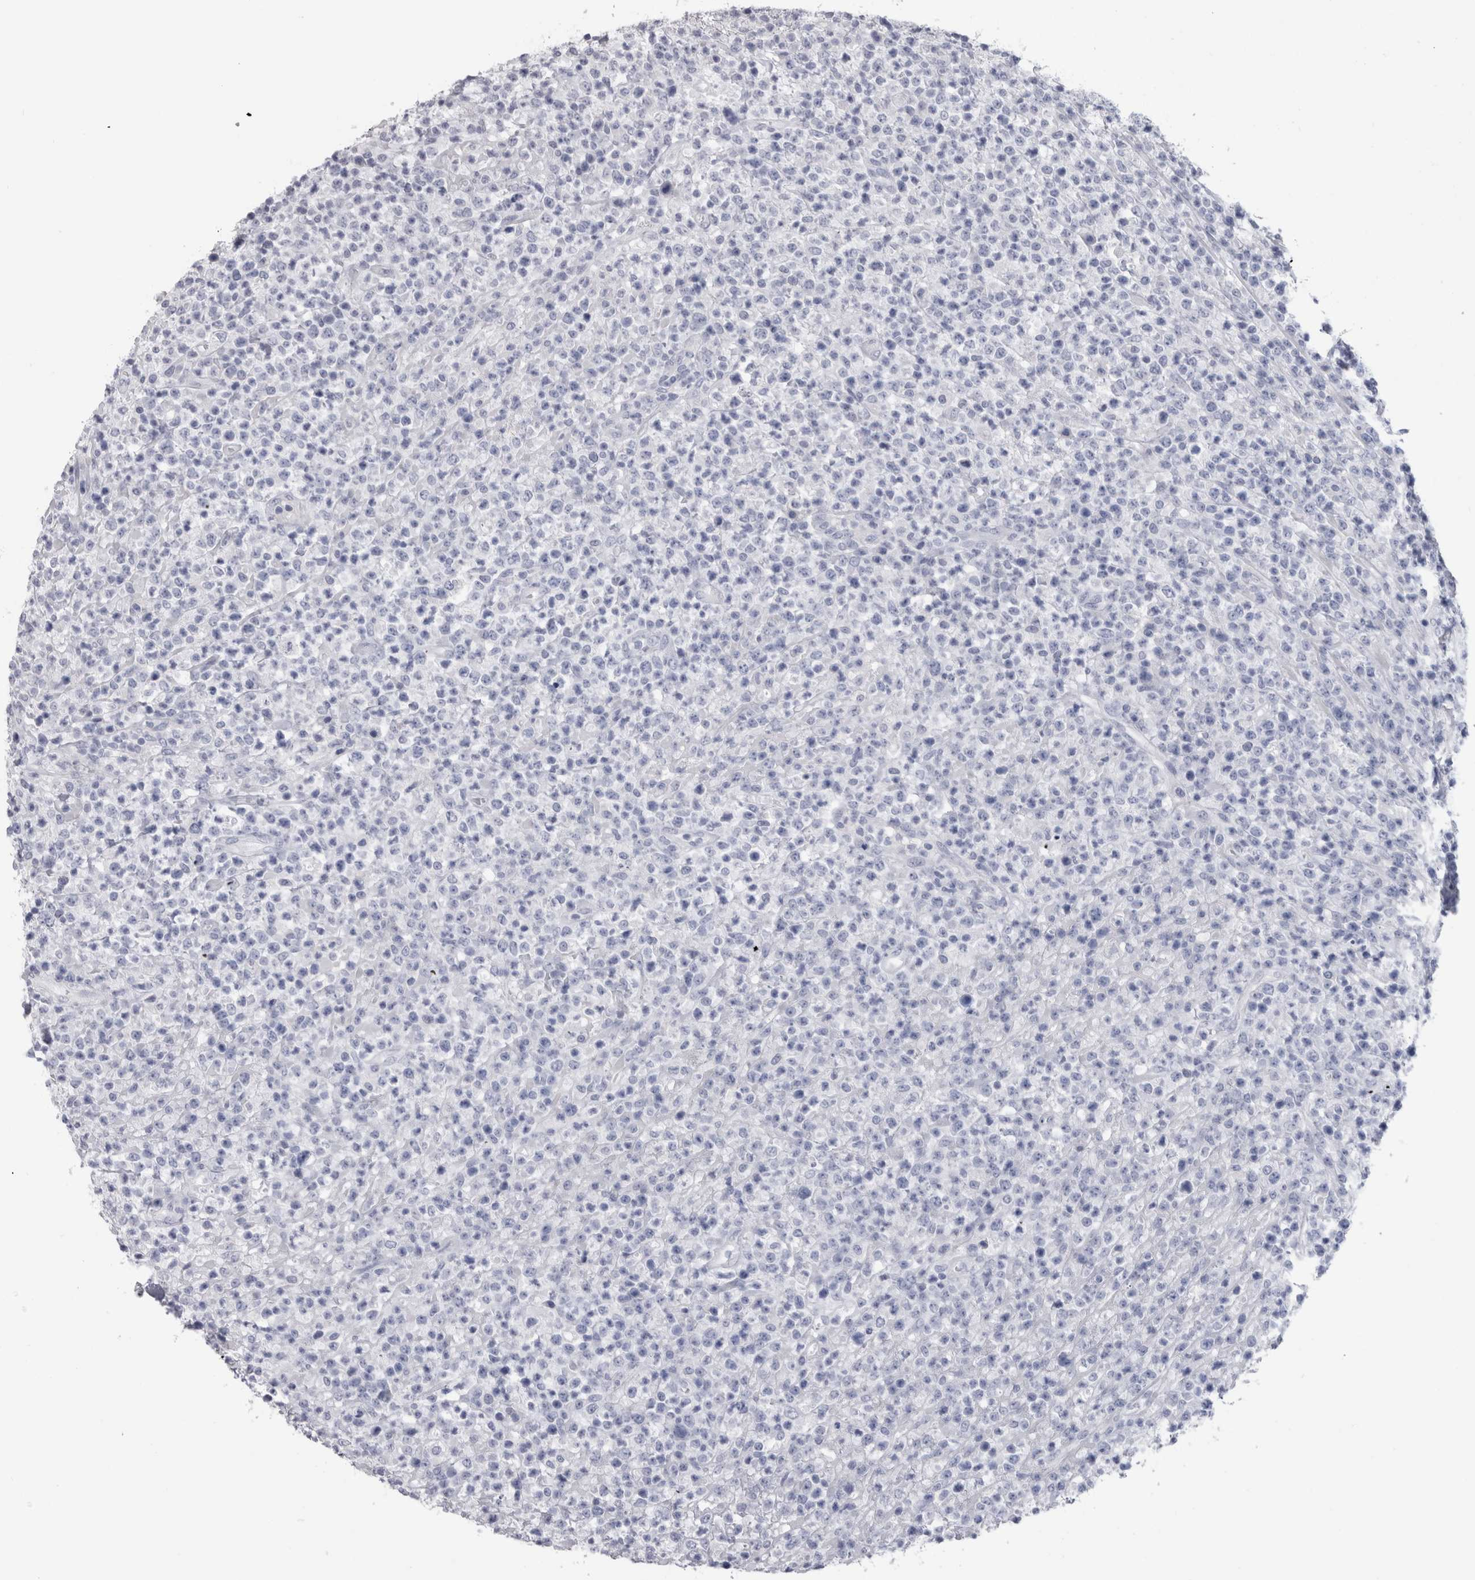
{"staining": {"intensity": "negative", "quantity": "none", "location": "none"}, "tissue": "lymphoma", "cell_type": "Tumor cells", "image_type": "cancer", "snomed": [{"axis": "morphology", "description": "Malignant lymphoma, non-Hodgkin's type, High grade"}, {"axis": "topography", "description": "Colon"}], "caption": "Immunohistochemical staining of lymphoma displays no significant staining in tumor cells. Nuclei are stained in blue.", "gene": "PTH", "patient": {"sex": "female", "age": 53}}